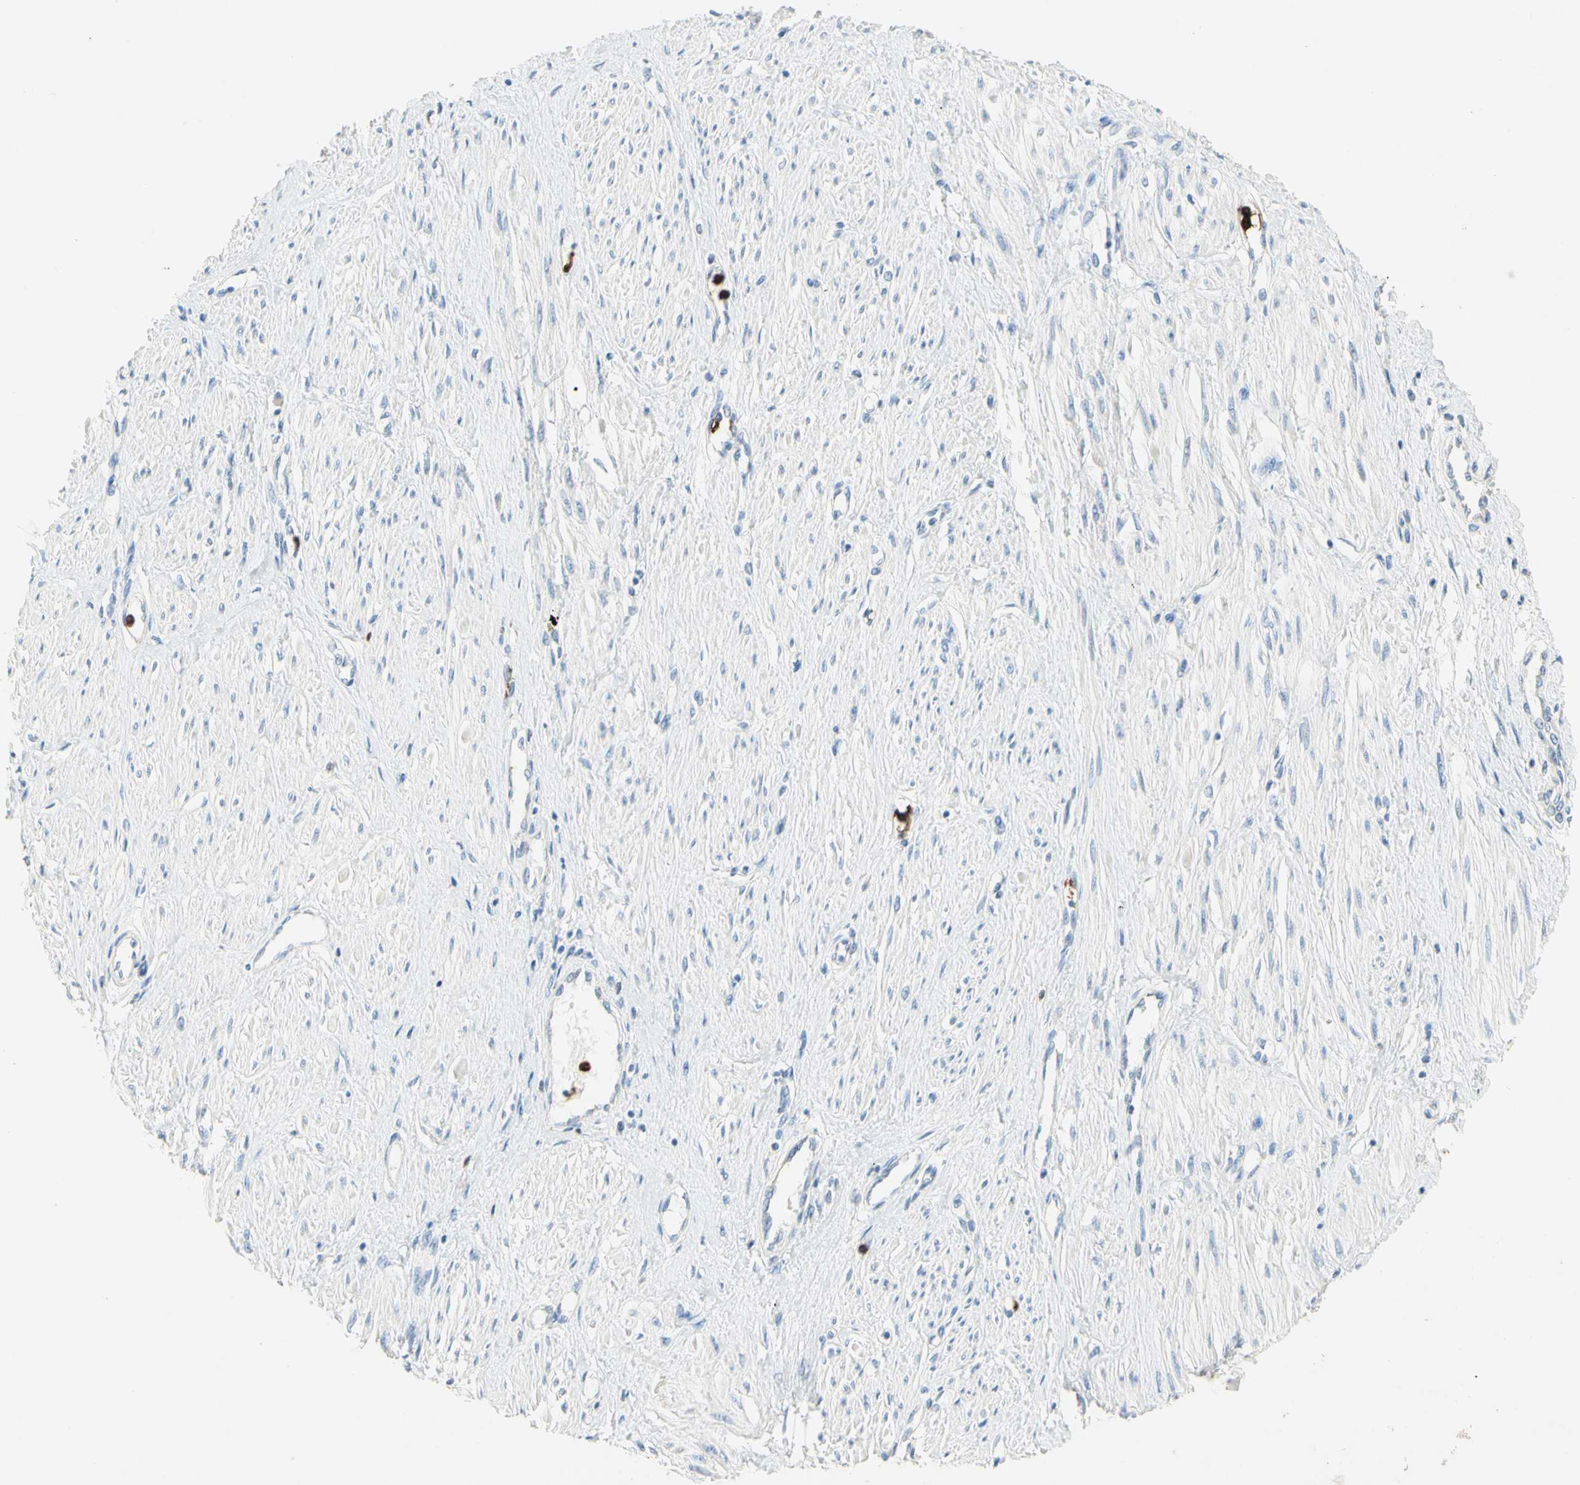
{"staining": {"intensity": "negative", "quantity": "none", "location": "none"}, "tissue": "smooth muscle", "cell_type": "Smooth muscle cells", "image_type": "normal", "snomed": [{"axis": "morphology", "description": "Normal tissue, NOS"}, {"axis": "topography", "description": "Smooth muscle"}, {"axis": "topography", "description": "Uterus"}], "caption": "Smooth muscle was stained to show a protein in brown. There is no significant staining in smooth muscle cells.", "gene": "NFKBIZ", "patient": {"sex": "female", "age": 39}}